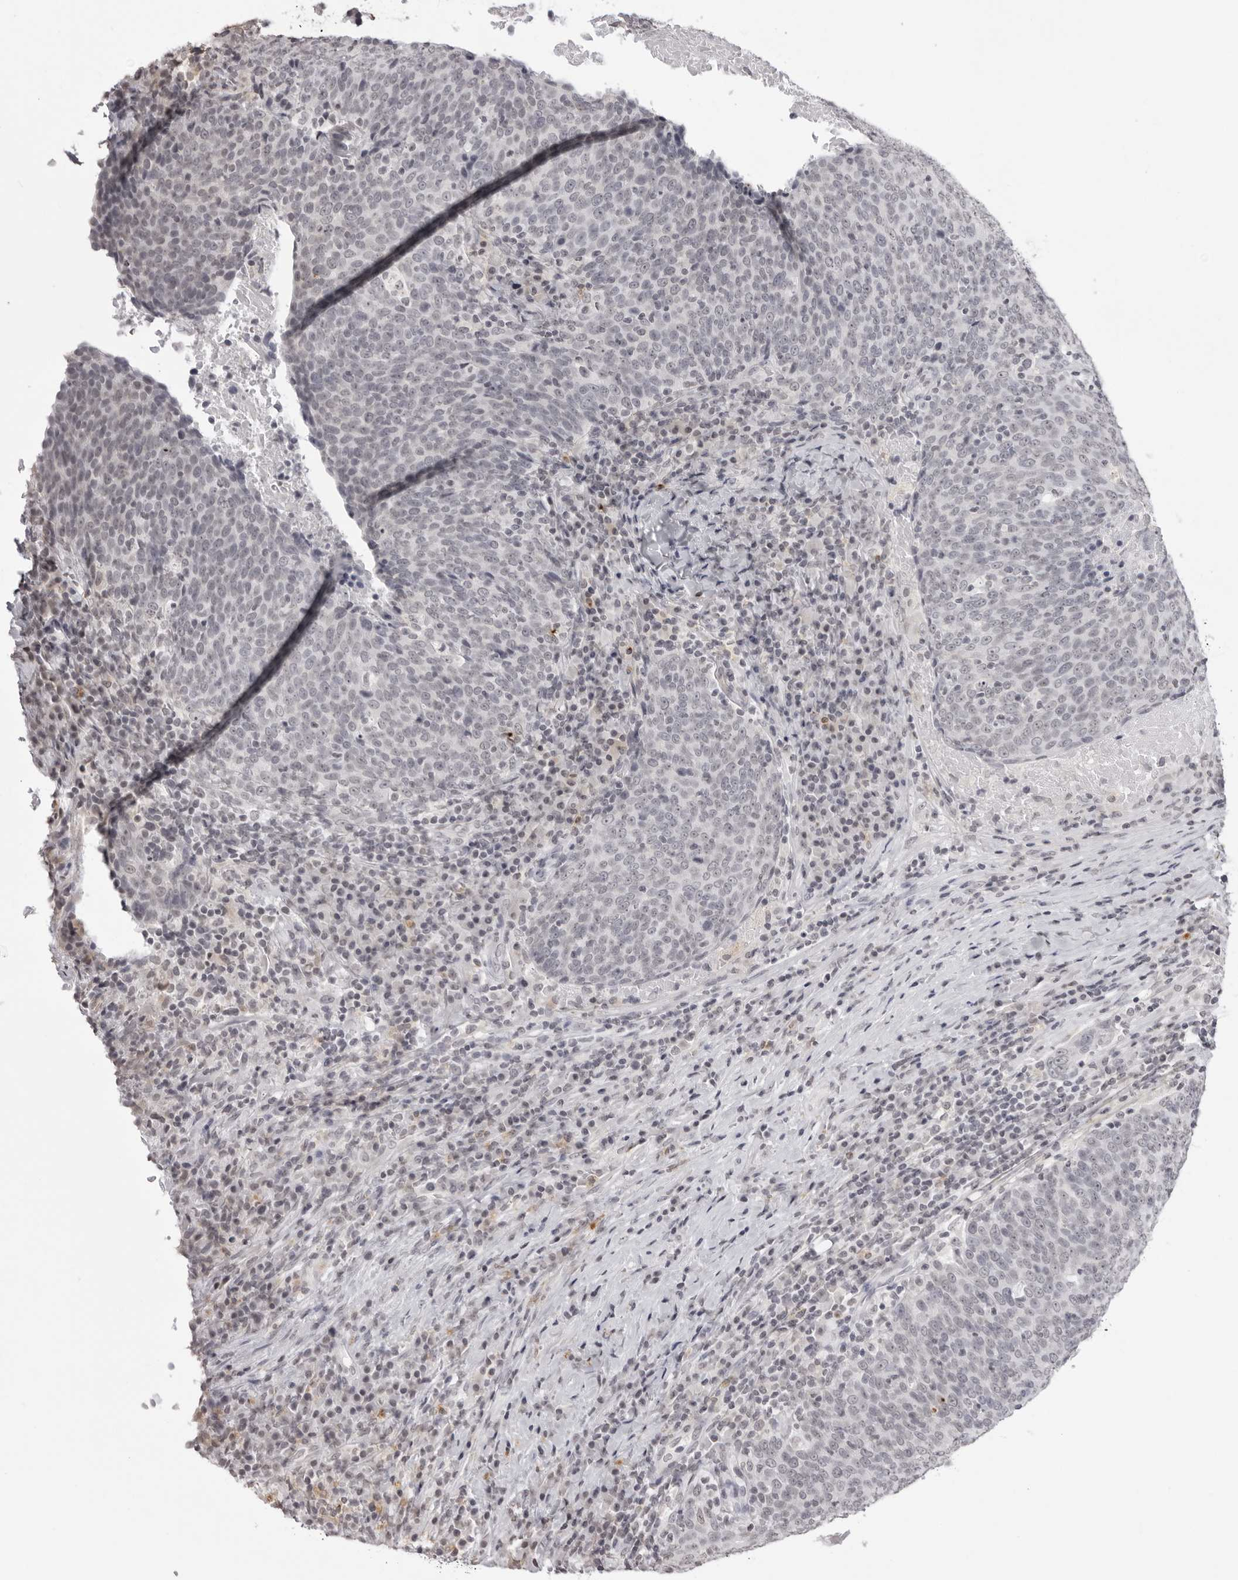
{"staining": {"intensity": "negative", "quantity": "none", "location": "none"}, "tissue": "head and neck cancer", "cell_type": "Tumor cells", "image_type": "cancer", "snomed": [{"axis": "morphology", "description": "Squamous cell carcinoma, NOS"}, {"axis": "morphology", "description": "Squamous cell carcinoma, metastatic, NOS"}, {"axis": "topography", "description": "Lymph node"}, {"axis": "topography", "description": "Head-Neck"}], "caption": "Immunohistochemistry (IHC) micrograph of human squamous cell carcinoma (head and neck) stained for a protein (brown), which exhibits no expression in tumor cells.", "gene": "NTM", "patient": {"sex": "male", "age": 62}}